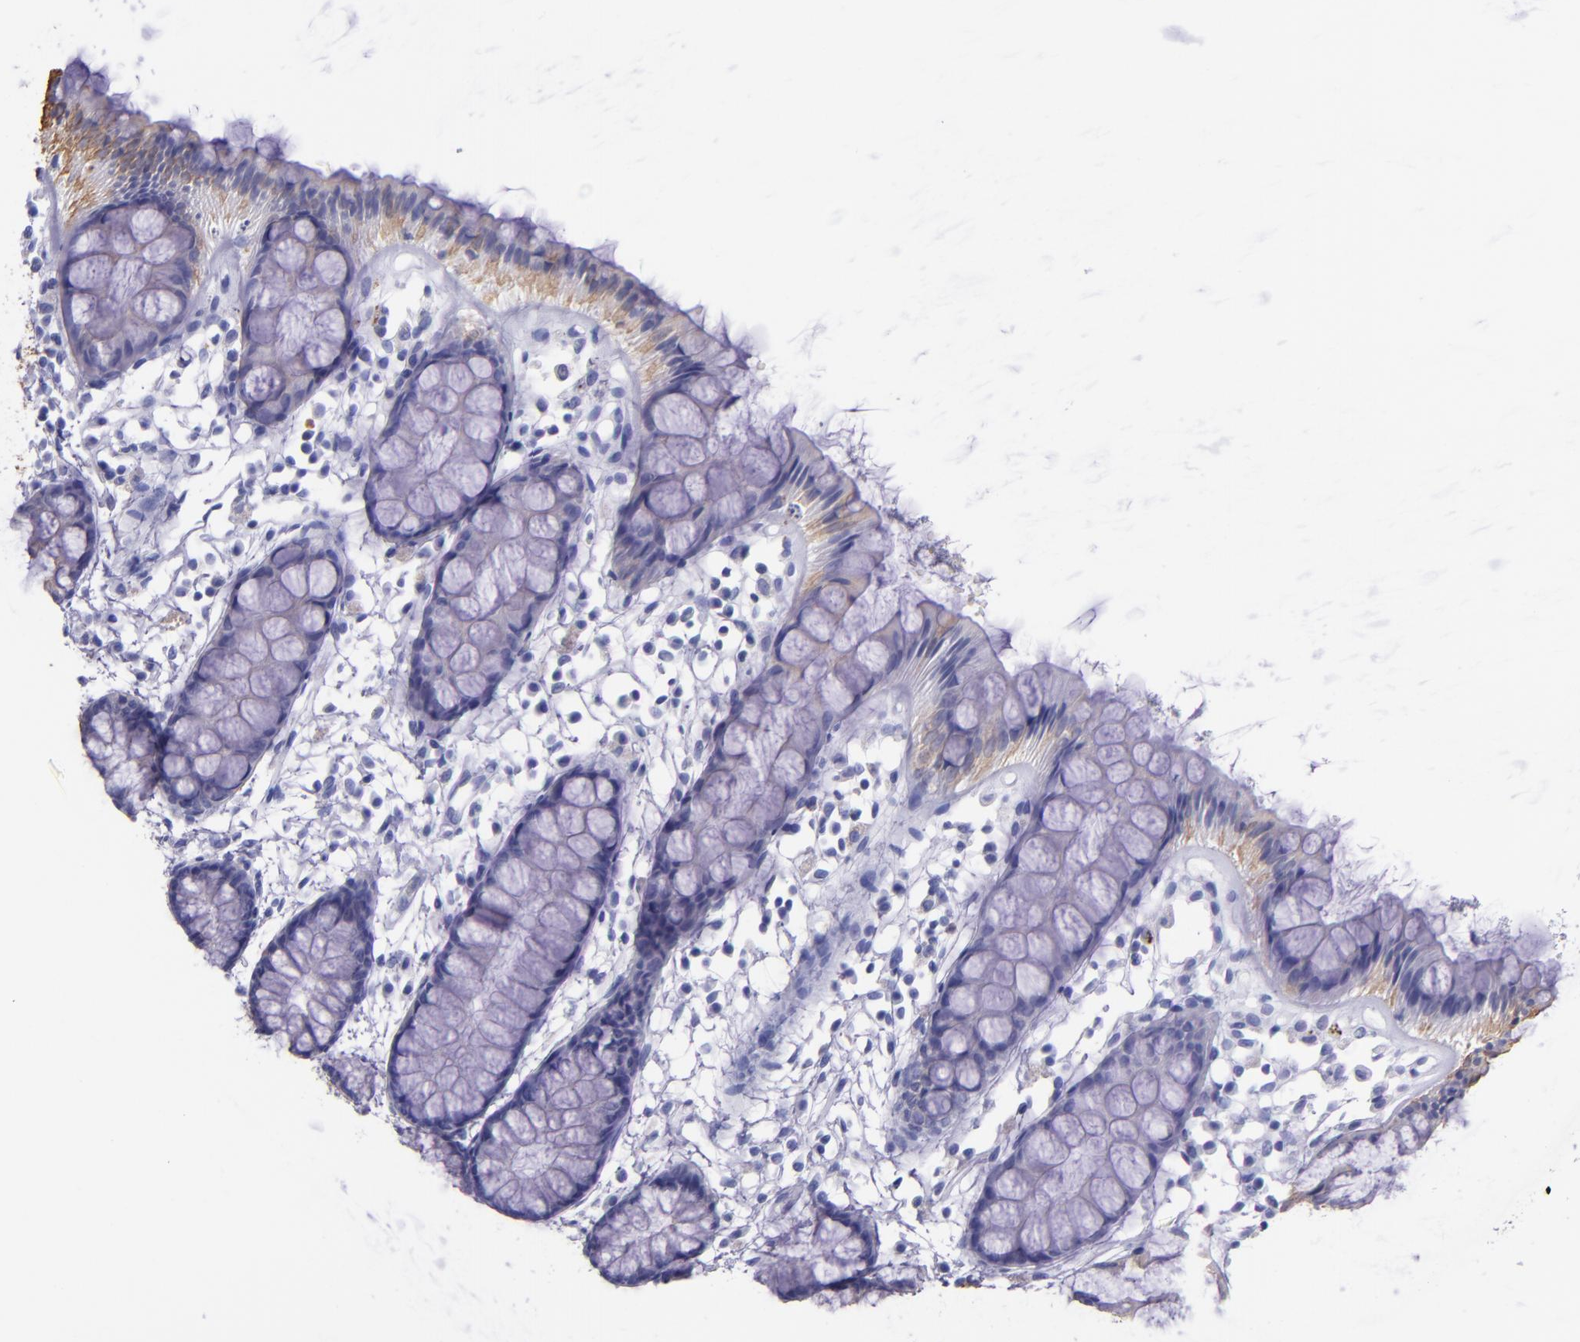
{"staining": {"intensity": "negative", "quantity": "none", "location": "none"}, "tissue": "rectum", "cell_type": "Glandular cells", "image_type": "normal", "snomed": [{"axis": "morphology", "description": "Normal tissue, NOS"}, {"axis": "topography", "description": "Rectum"}], "caption": "The immunohistochemistry (IHC) histopathology image has no significant staining in glandular cells of rectum.", "gene": "KRT4", "patient": {"sex": "female", "age": 66}}